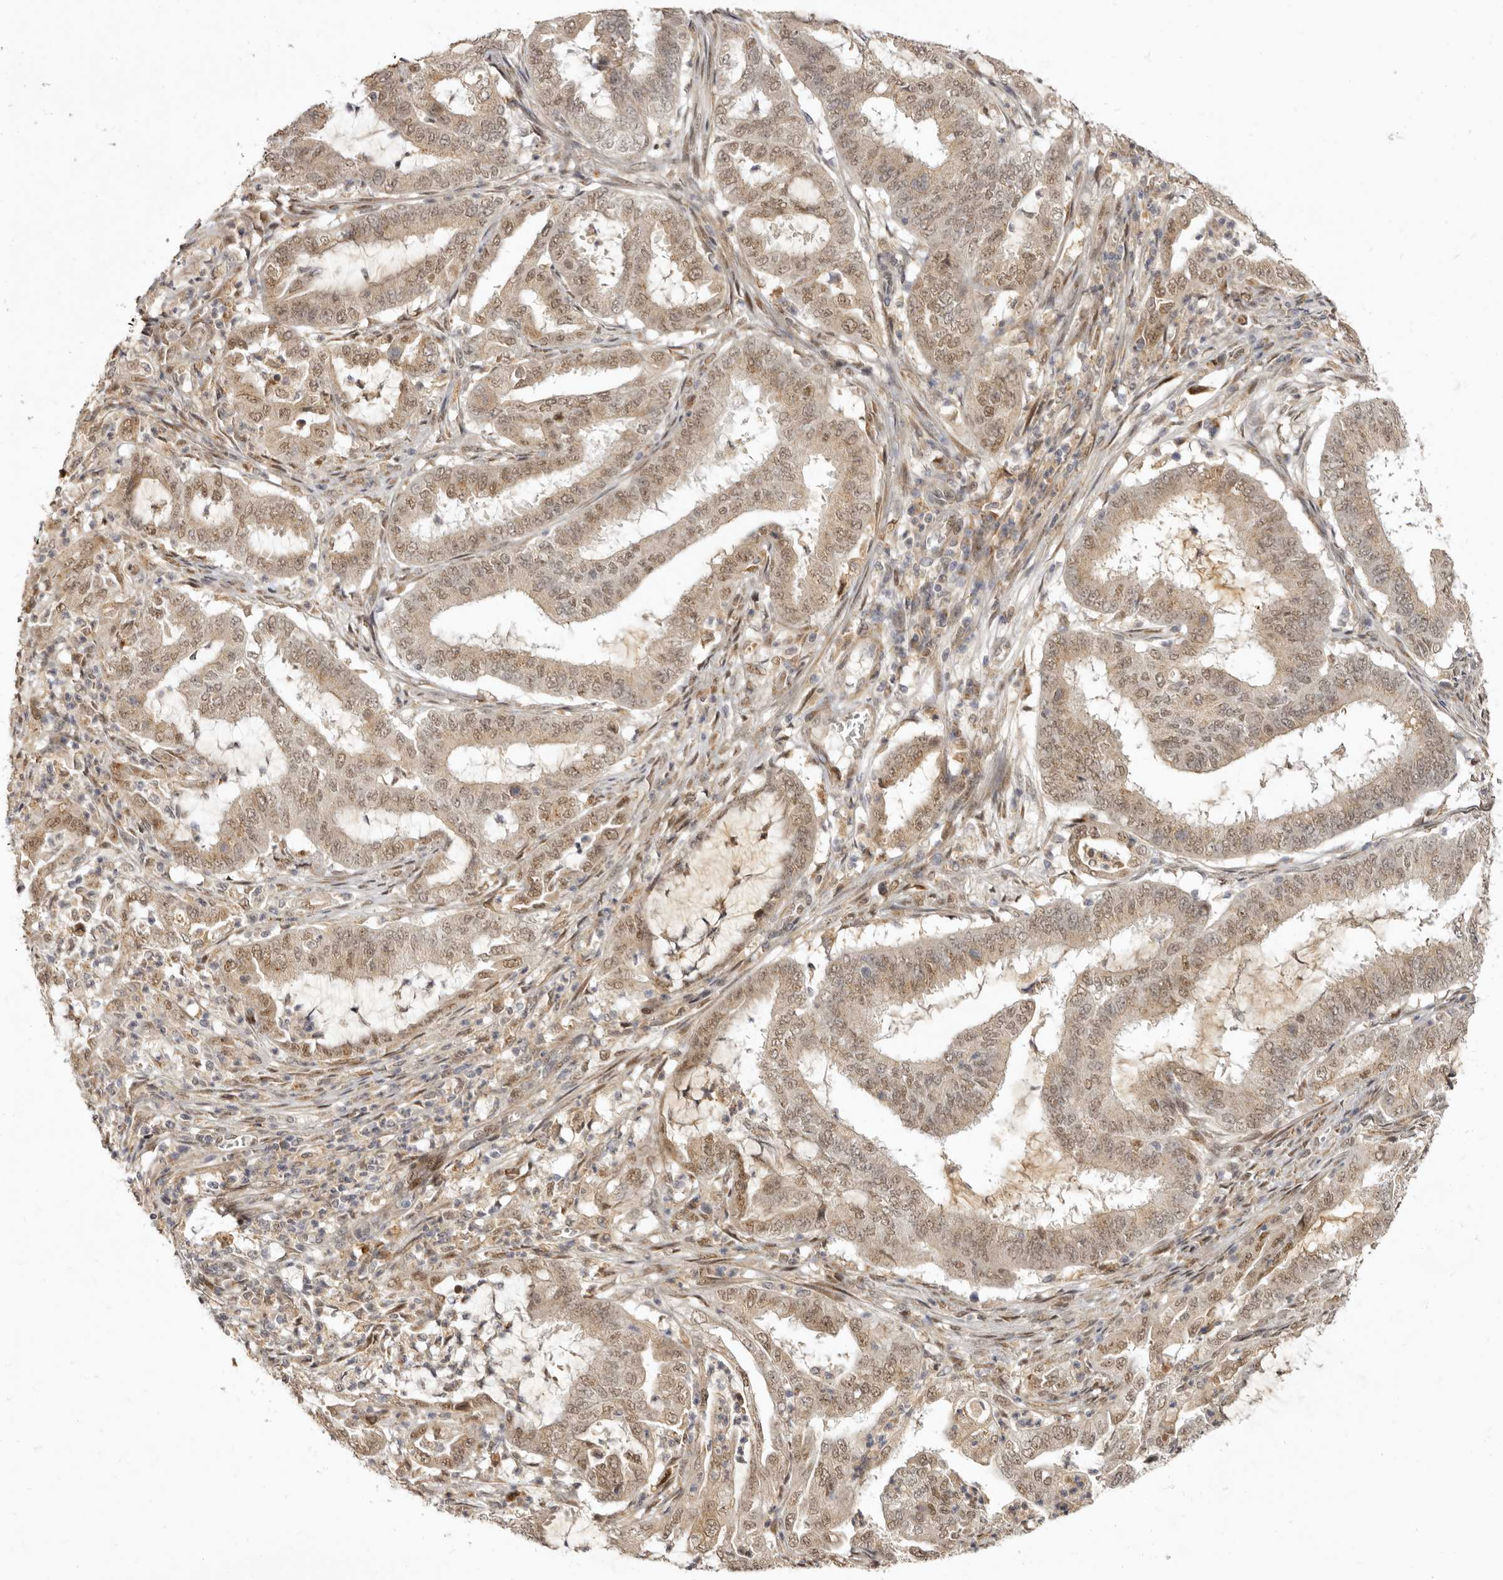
{"staining": {"intensity": "weak", "quantity": ">75%", "location": "cytoplasmic/membranous,nuclear"}, "tissue": "endometrial cancer", "cell_type": "Tumor cells", "image_type": "cancer", "snomed": [{"axis": "morphology", "description": "Adenocarcinoma, NOS"}, {"axis": "topography", "description": "Endometrium"}], "caption": "Brown immunohistochemical staining in human endometrial cancer (adenocarcinoma) shows weak cytoplasmic/membranous and nuclear positivity in about >75% of tumor cells. The protein is shown in brown color, while the nuclei are stained blue.", "gene": "ZNF326", "patient": {"sex": "female", "age": 51}}